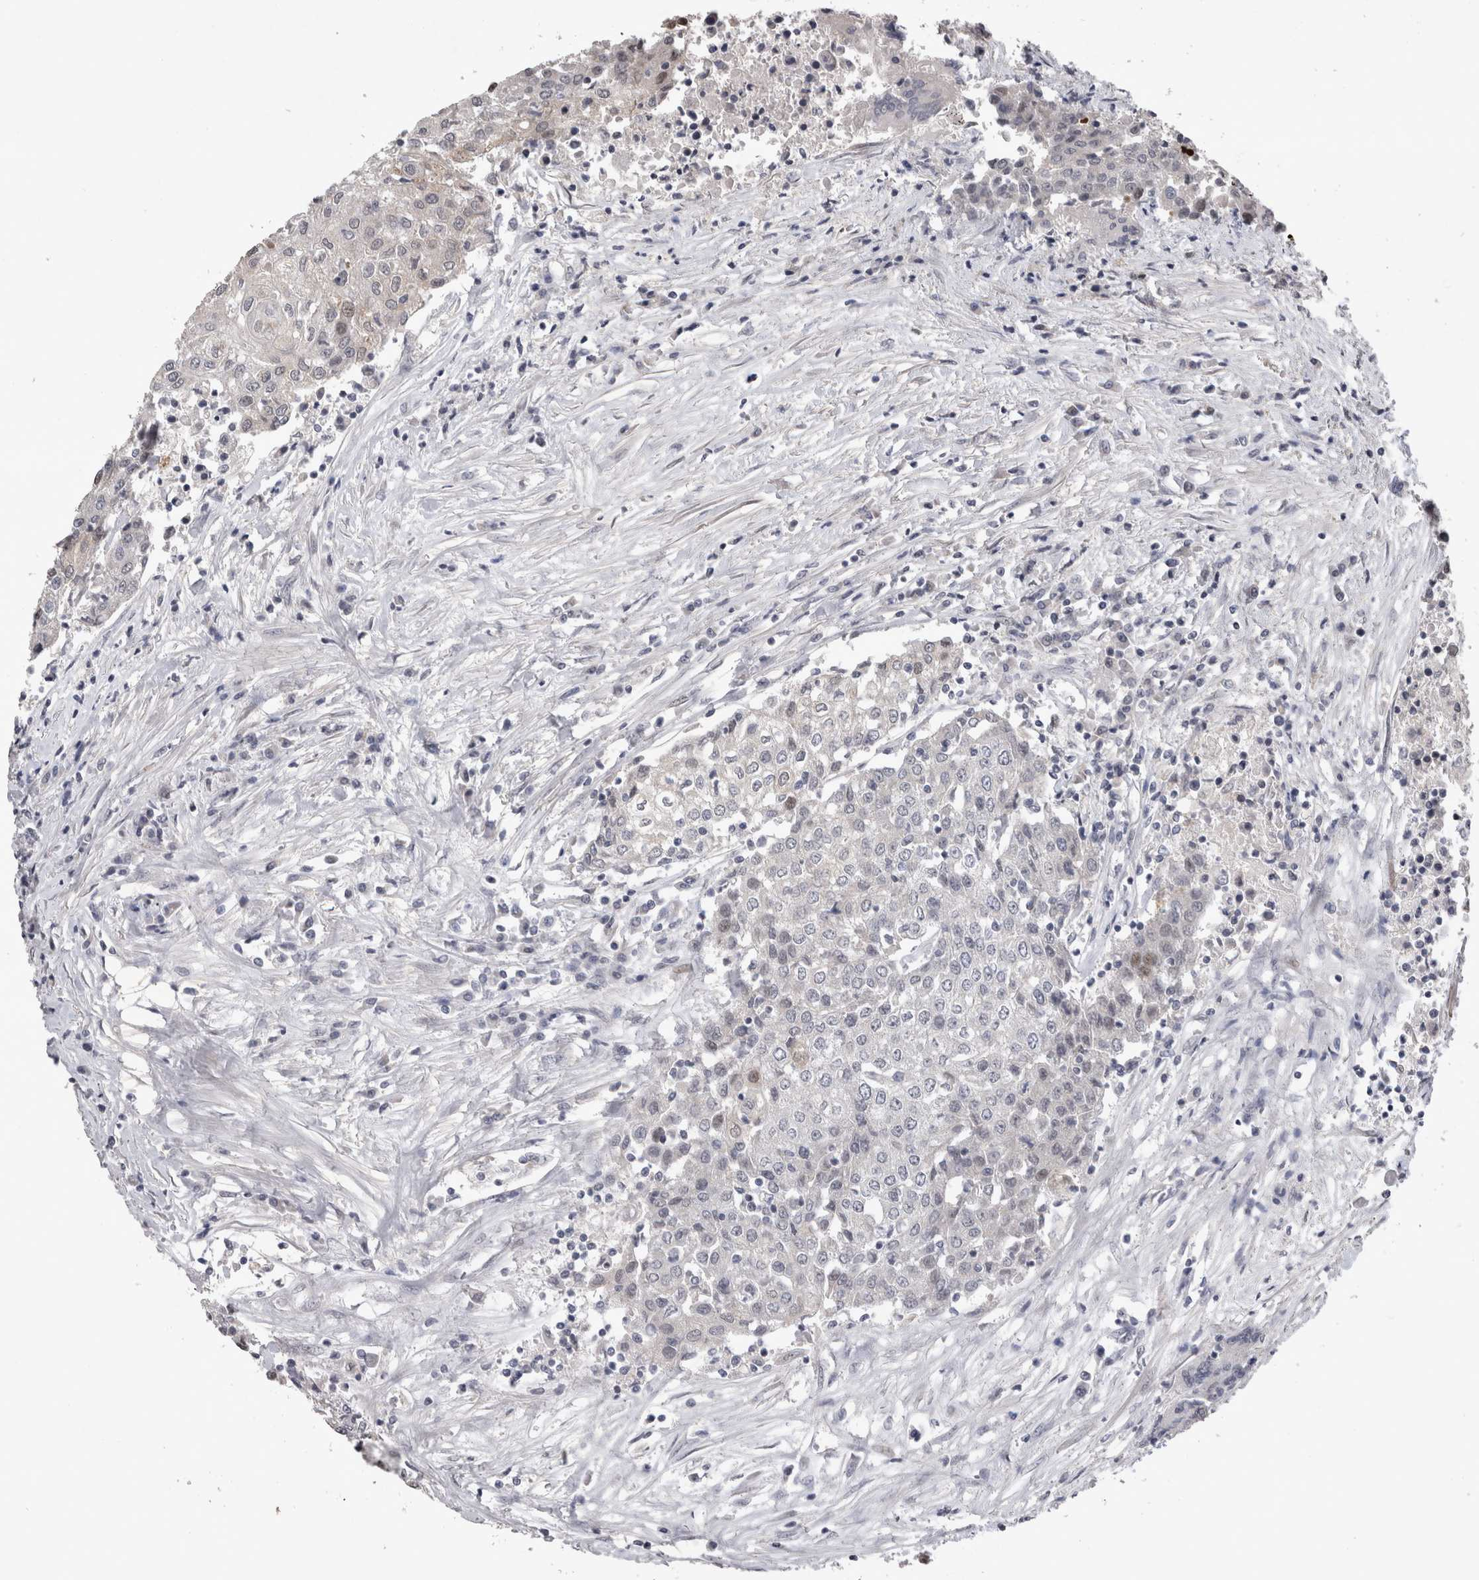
{"staining": {"intensity": "negative", "quantity": "none", "location": "none"}, "tissue": "urothelial cancer", "cell_type": "Tumor cells", "image_type": "cancer", "snomed": [{"axis": "morphology", "description": "Urothelial carcinoma, High grade"}, {"axis": "topography", "description": "Urinary bladder"}], "caption": "This is an immunohistochemistry (IHC) micrograph of human urothelial cancer. There is no staining in tumor cells.", "gene": "IFI44", "patient": {"sex": "female", "age": 85}}